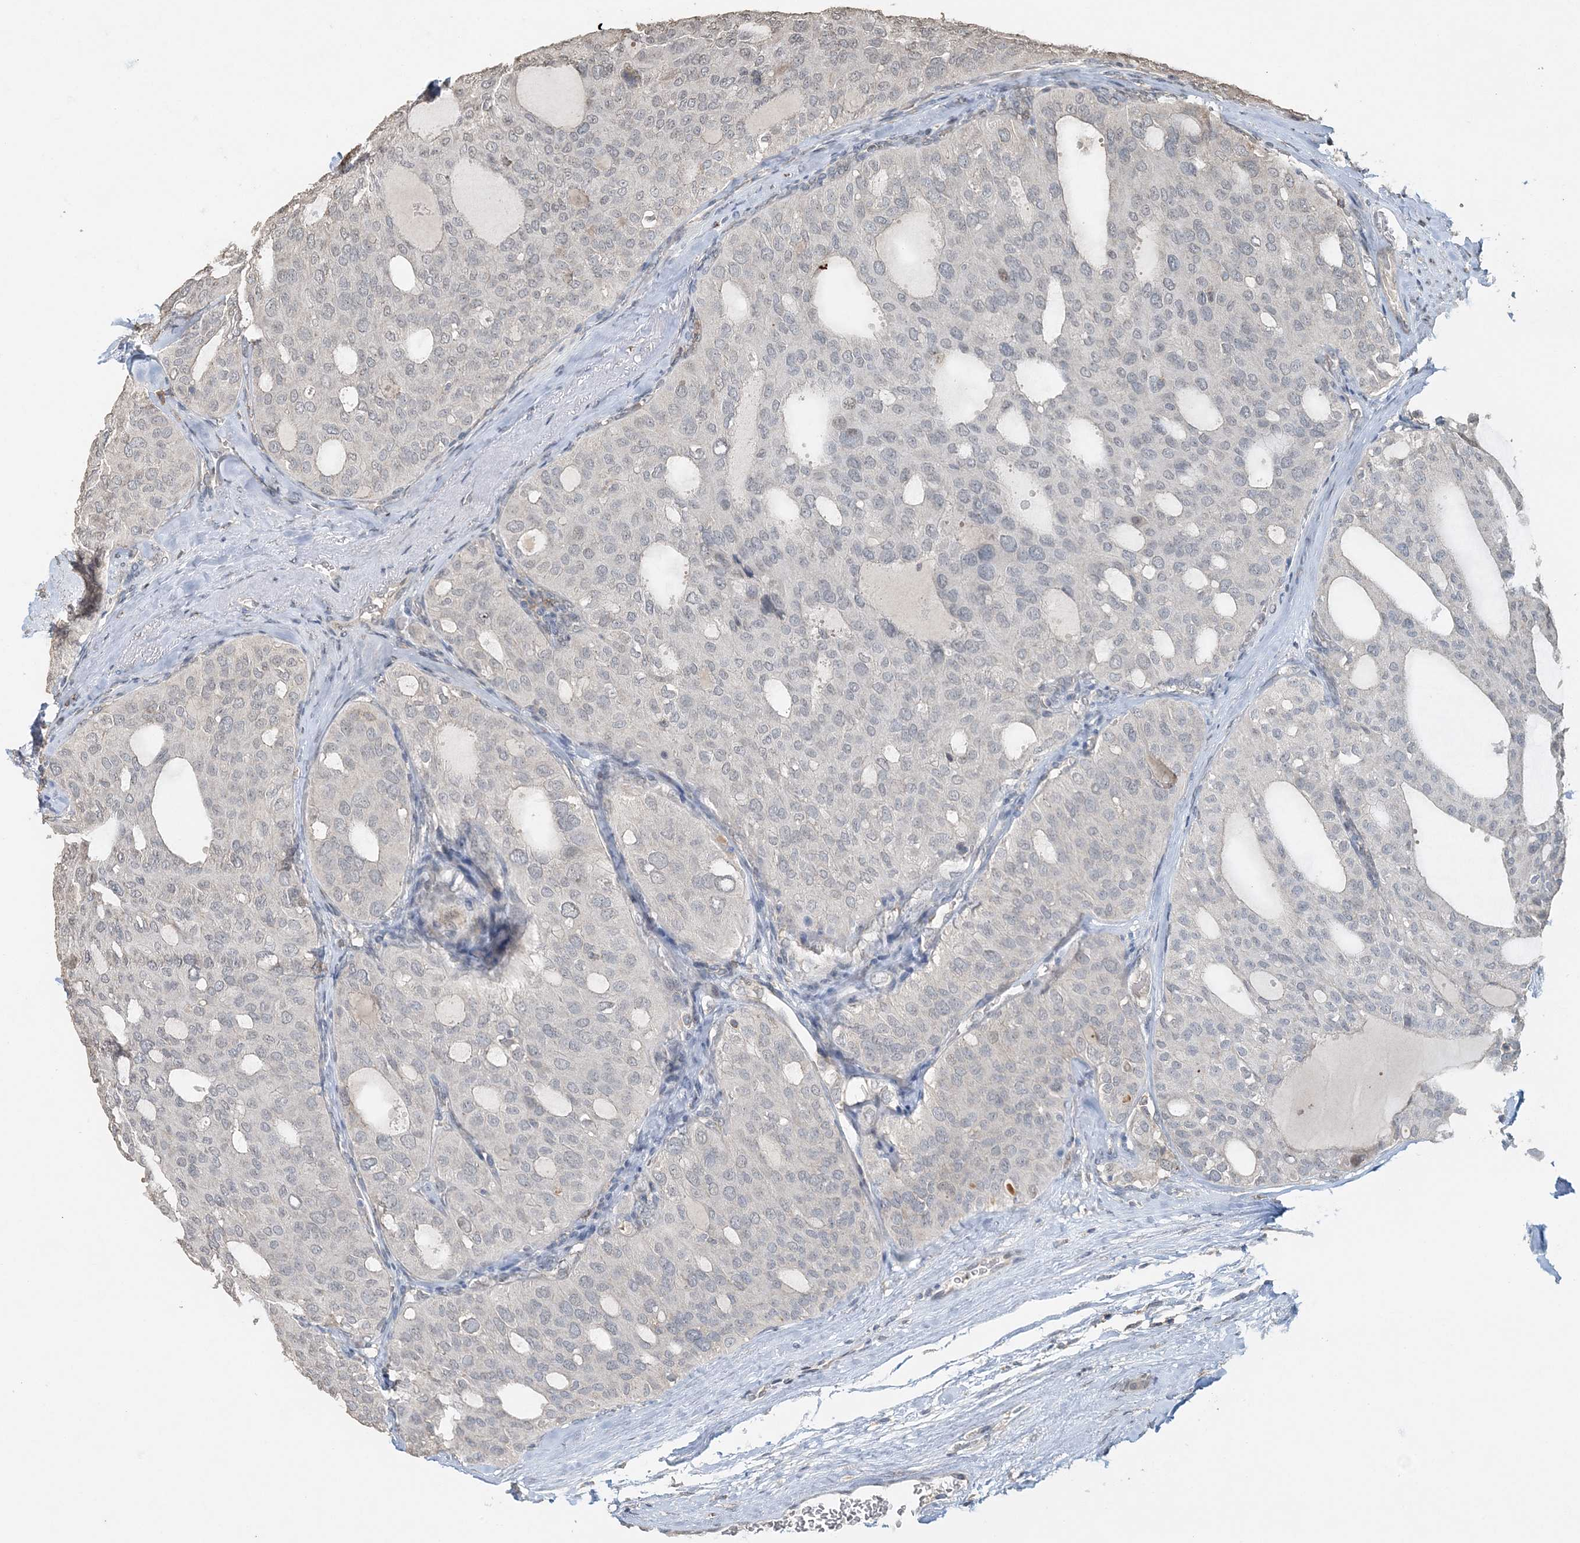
{"staining": {"intensity": "negative", "quantity": "none", "location": "none"}, "tissue": "thyroid cancer", "cell_type": "Tumor cells", "image_type": "cancer", "snomed": [{"axis": "morphology", "description": "Follicular adenoma carcinoma, NOS"}, {"axis": "topography", "description": "Thyroid gland"}], "caption": "Immunohistochemistry (IHC) micrograph of thyroid cancer (follicular adenoma carcinoma) stained for a protein (brown), which exhibits no staining in tumor cells.", "gene": "FAM110A", "patient": {"sex": "male", "age": 75}}